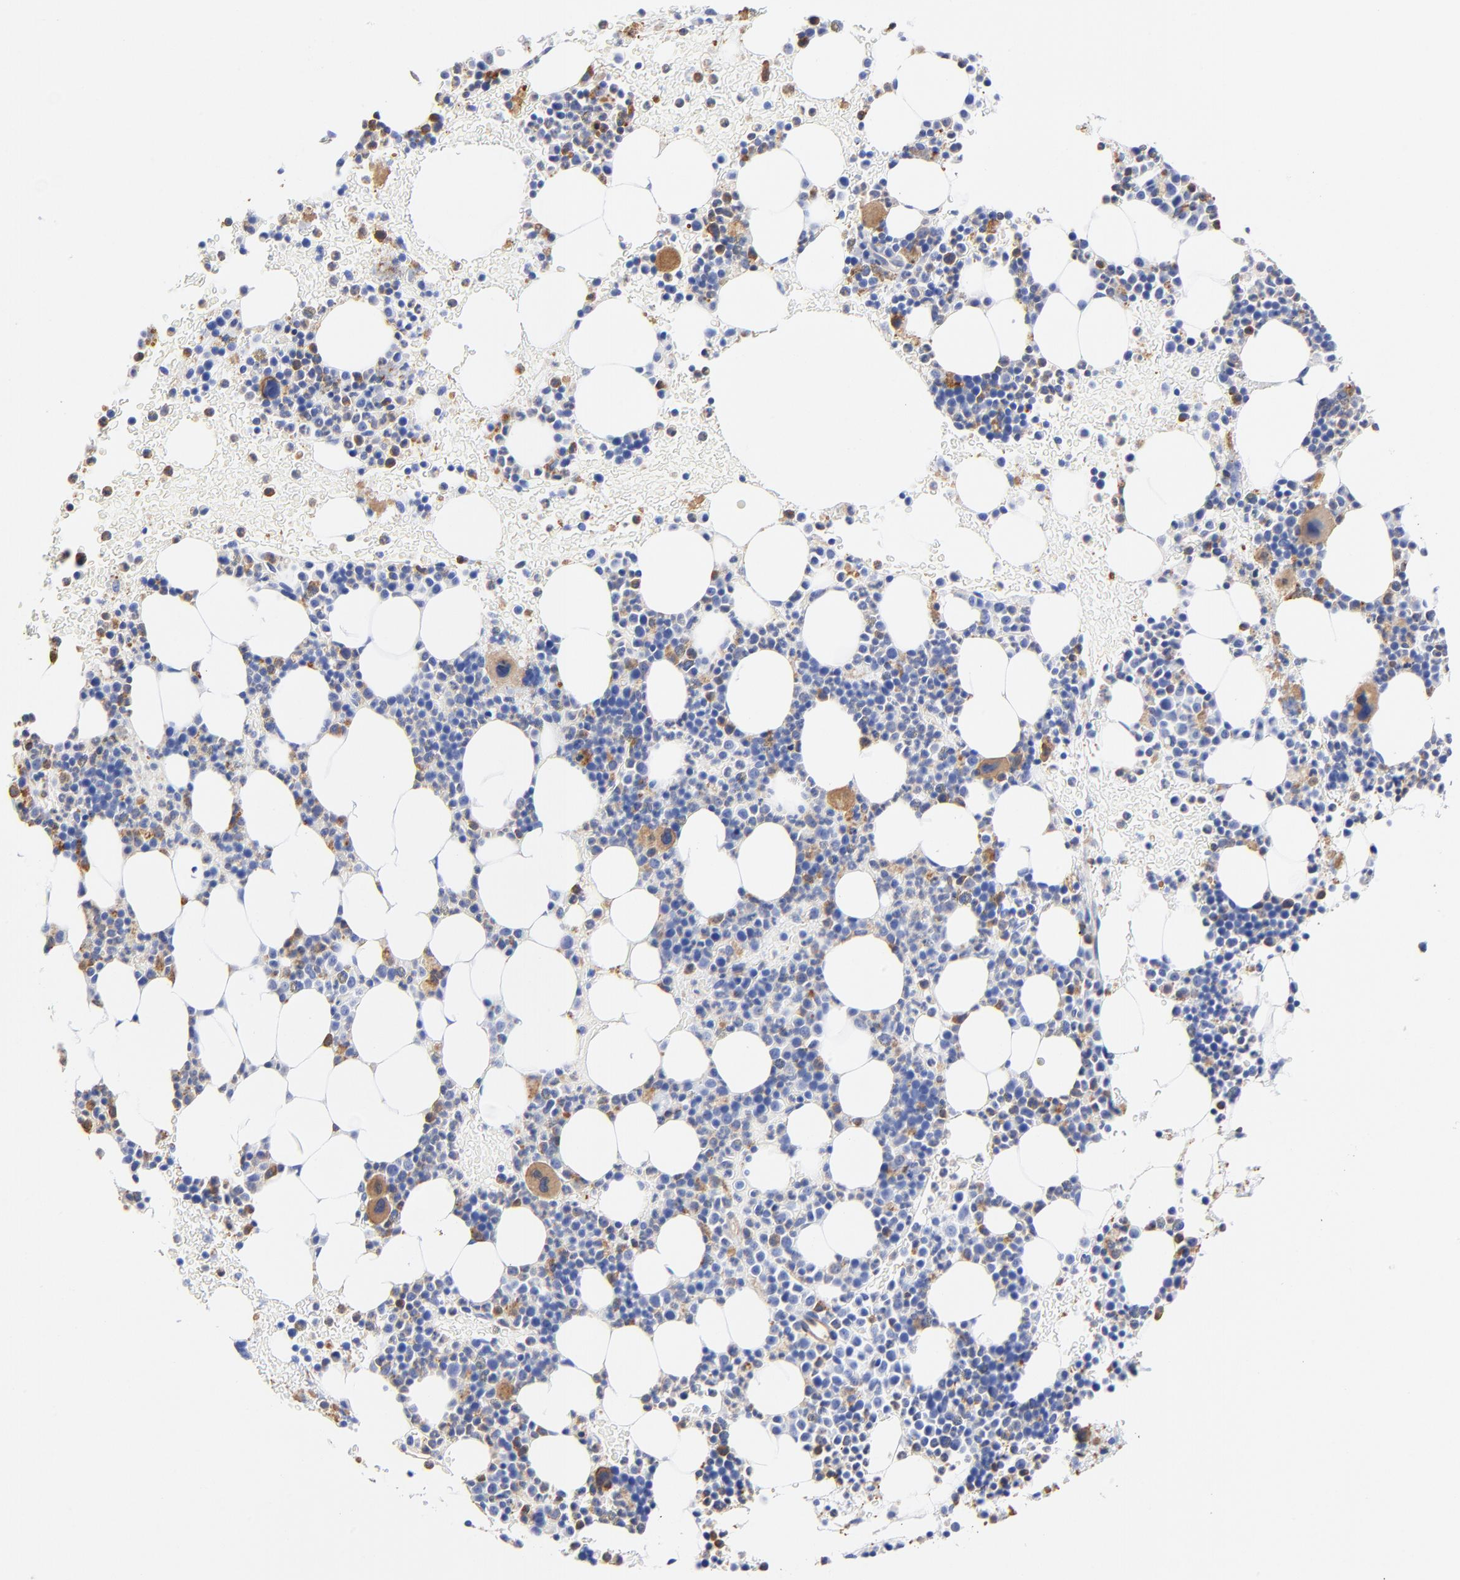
{"staining": {"intensity": "moderate", "quantity": "<25%", "location": "cytoplasmic/membranous"}, "tissue": "bone marrow", "cell_type": "Hematopoietic cells", "image_type": "normal", "snomed": [{"axis": "morphology", "description": "Normal tissue, NOS"}, {"axis": "topography", "description": "Bone marrow"}], "caption": "Protein expression by immunohistochemistry exhibits moderate cytoplasmic/membranous expression in about <25% of hematopoietic cells in normal bone marrow.", "gene": "TAGLN2", "patient": {"sex": "male", "age": 17}}